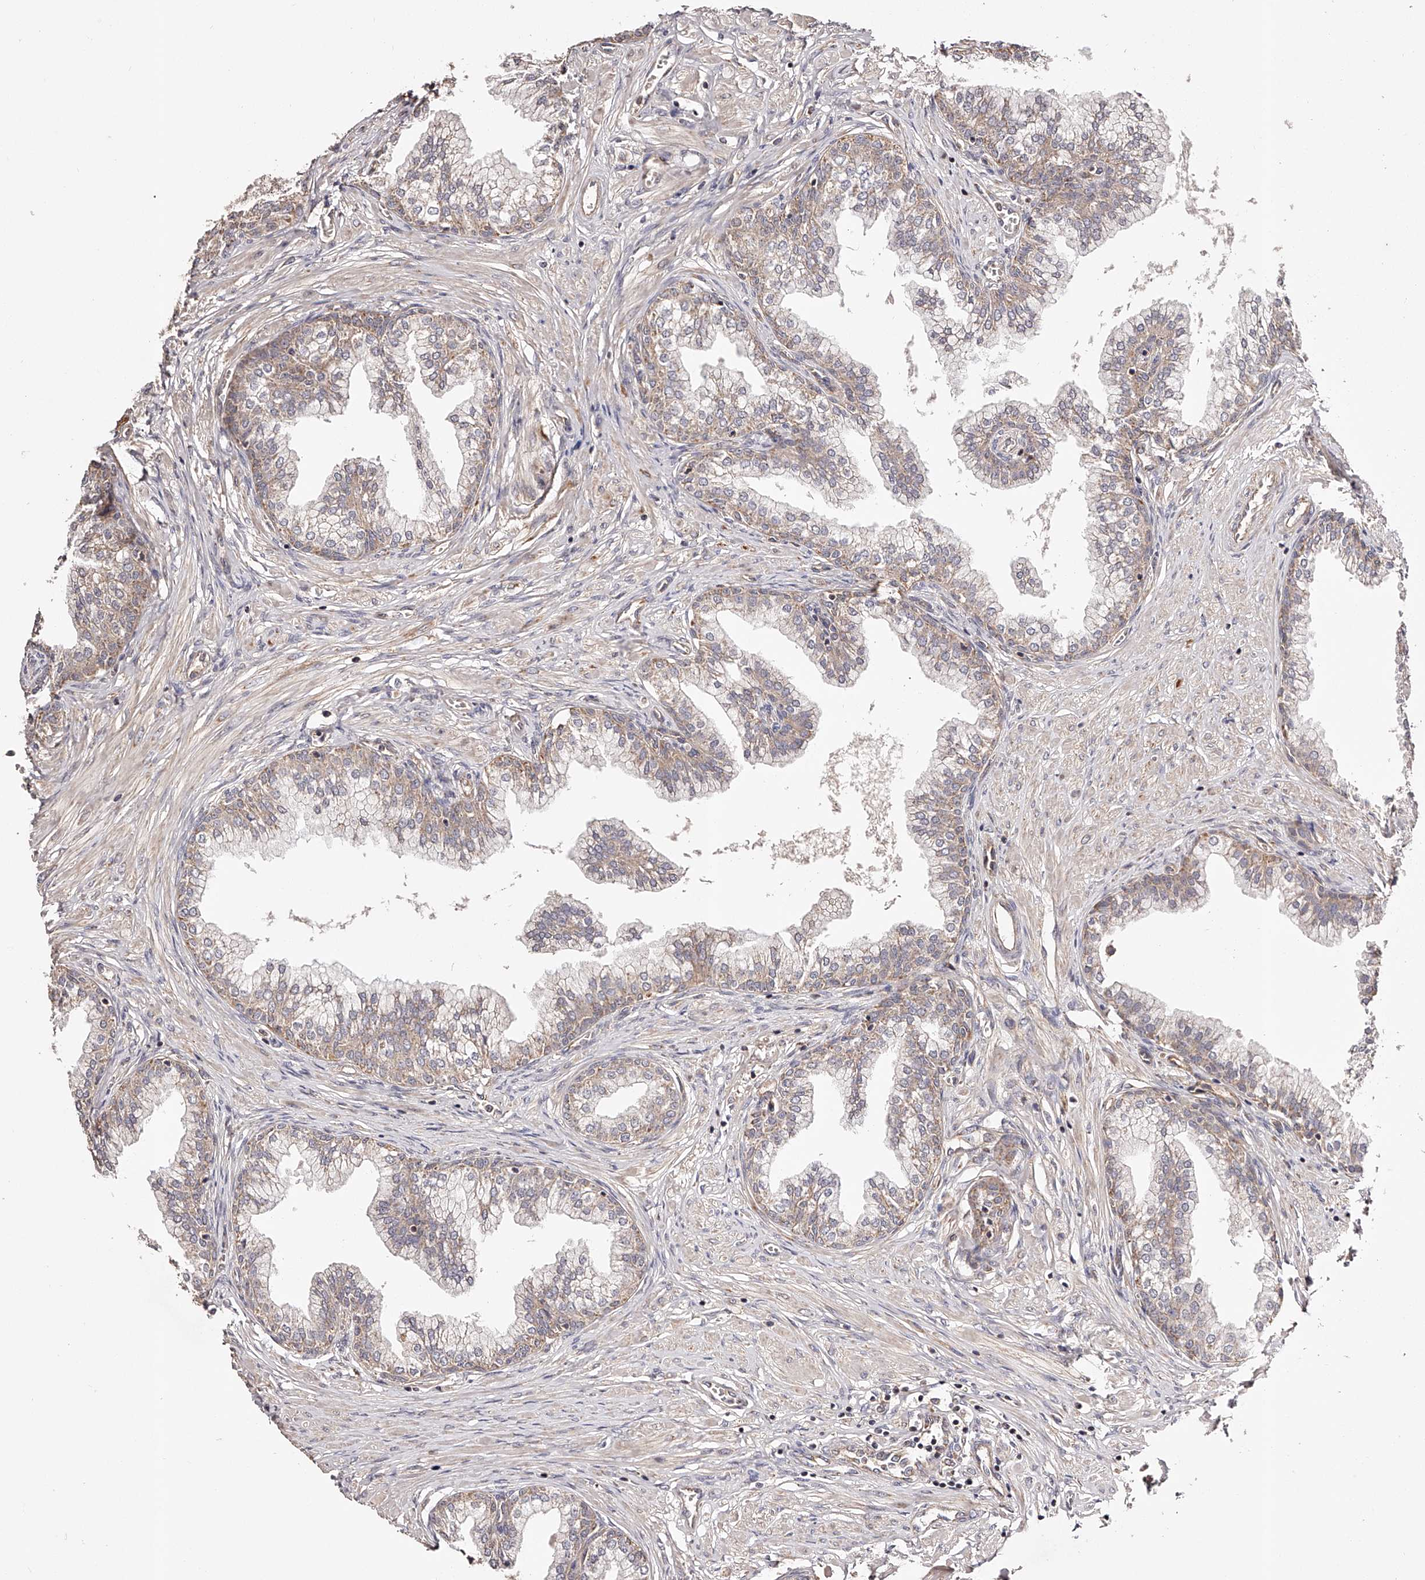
{"staining": {"intensity": "weak", "quantity": ">75%", "location": "cytoplasmic/membranous"}, "tissue": "prostate", "cell_type": "Glandular cells", "image_type": "normal", "snomed": [{"axis": "morphology", "description": "Normal tissue, NOS"}, {"axis": "morphology", "description": "Urothelial carcinoma, Low grade"}, {"axis": "topography", "description": "Urinary bladder"}, {"axis": "topography", "description": "Prostate"}], "caption": "A brown stain highlights weak cytoplasmic/membranous staining of a protein in glandular cells of benign prostate.", "gene": "USP21", "patient": {"sex": "male", "age": 60}}